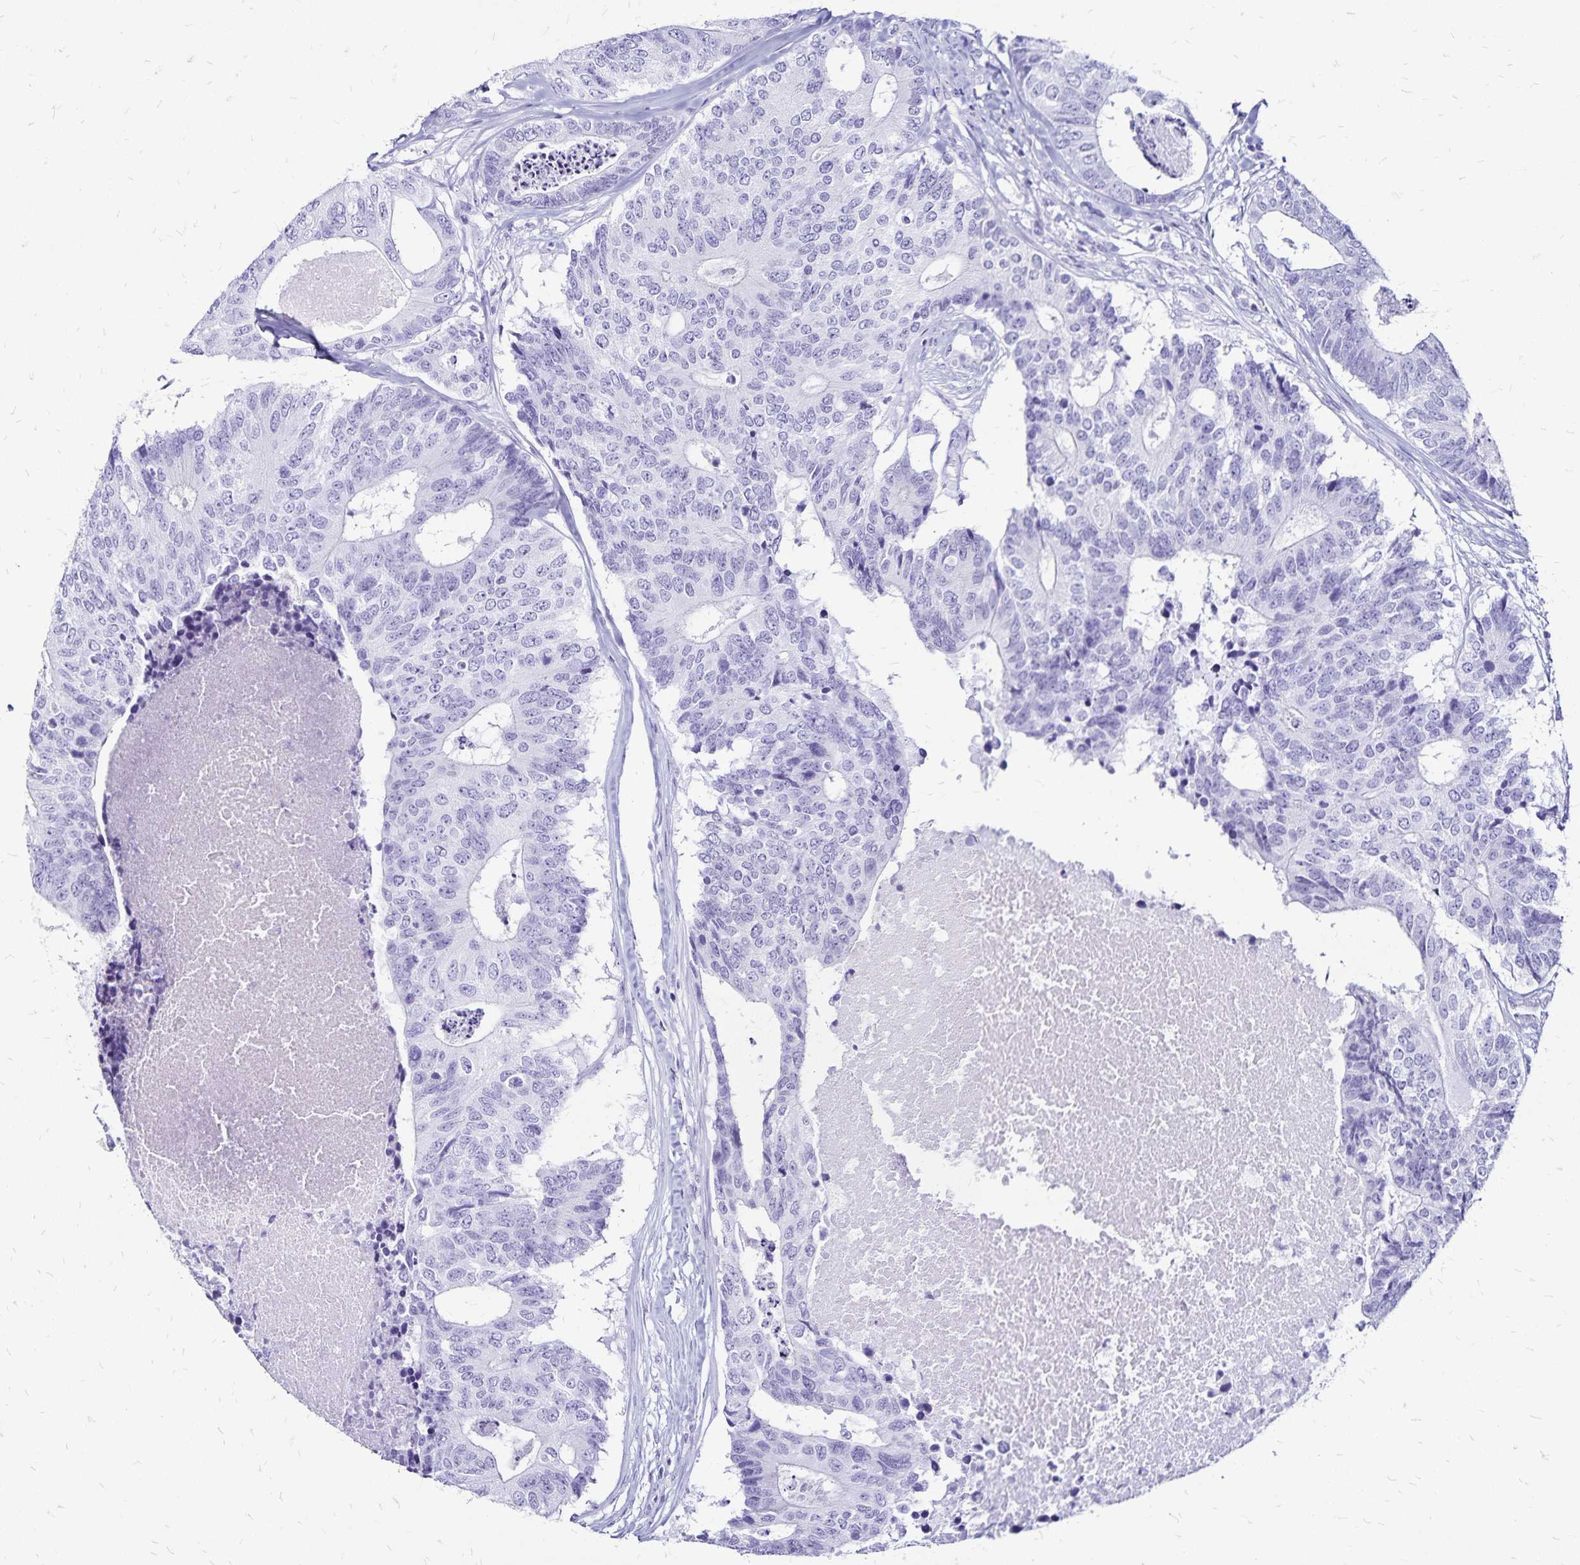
{"staining": {"intensity": "negative", "quantity": "none", "location": "none"}, "tissue": "colorectal cancer", "cell_type": "Tumor cells", "image_type": "cancer", "snomed": [{"axis": "morphology", "description": "Adenocarcinoma, NOS"}, {"axis": "topography", "description": "Colon"}], "caption": "Adenocarcinoma (colorectal) was stained to show a protein in brown. There is no significant expression in tumor cells.", "gene": "LIN28B", "patient": {"sex": "female", "age": 67}}